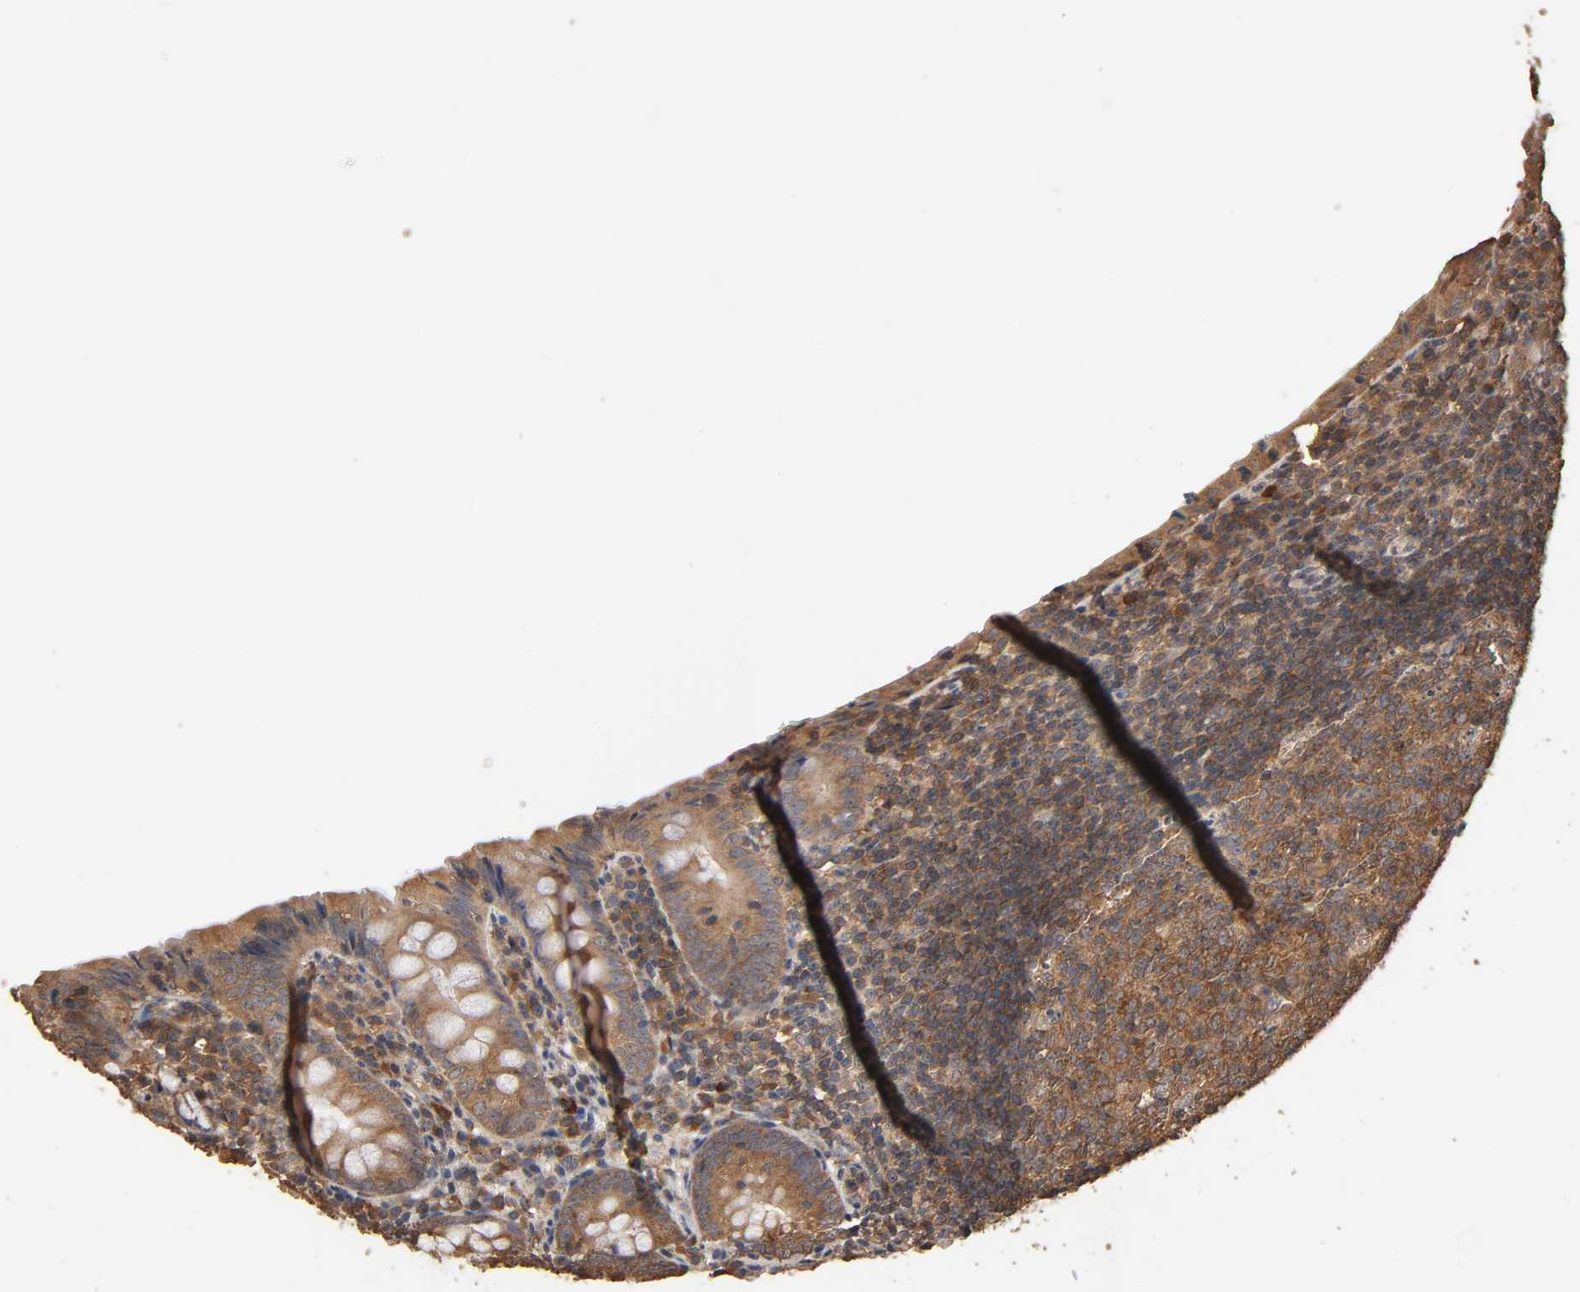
{"staining": {"intensity": "moderate", "quantity": ">75%", "location": "cytoplasmic/membranous"}, "tissue": "appendix", "cell_type": "Glandular cells", "image_type": "normal", "snomed": [{"axis": "morphology", "description": "Normal tissue, NOS"}, {"axis": "topography", "description": "Appendix"}], "caption": "Glandular cells reveal medium levels of moderate cytoplasmic/membranous positivity in about >75% of cells in unremarkable appendix.", "gene": "ARHGEF7", "patient": {"sex": "female", "age": 10}}